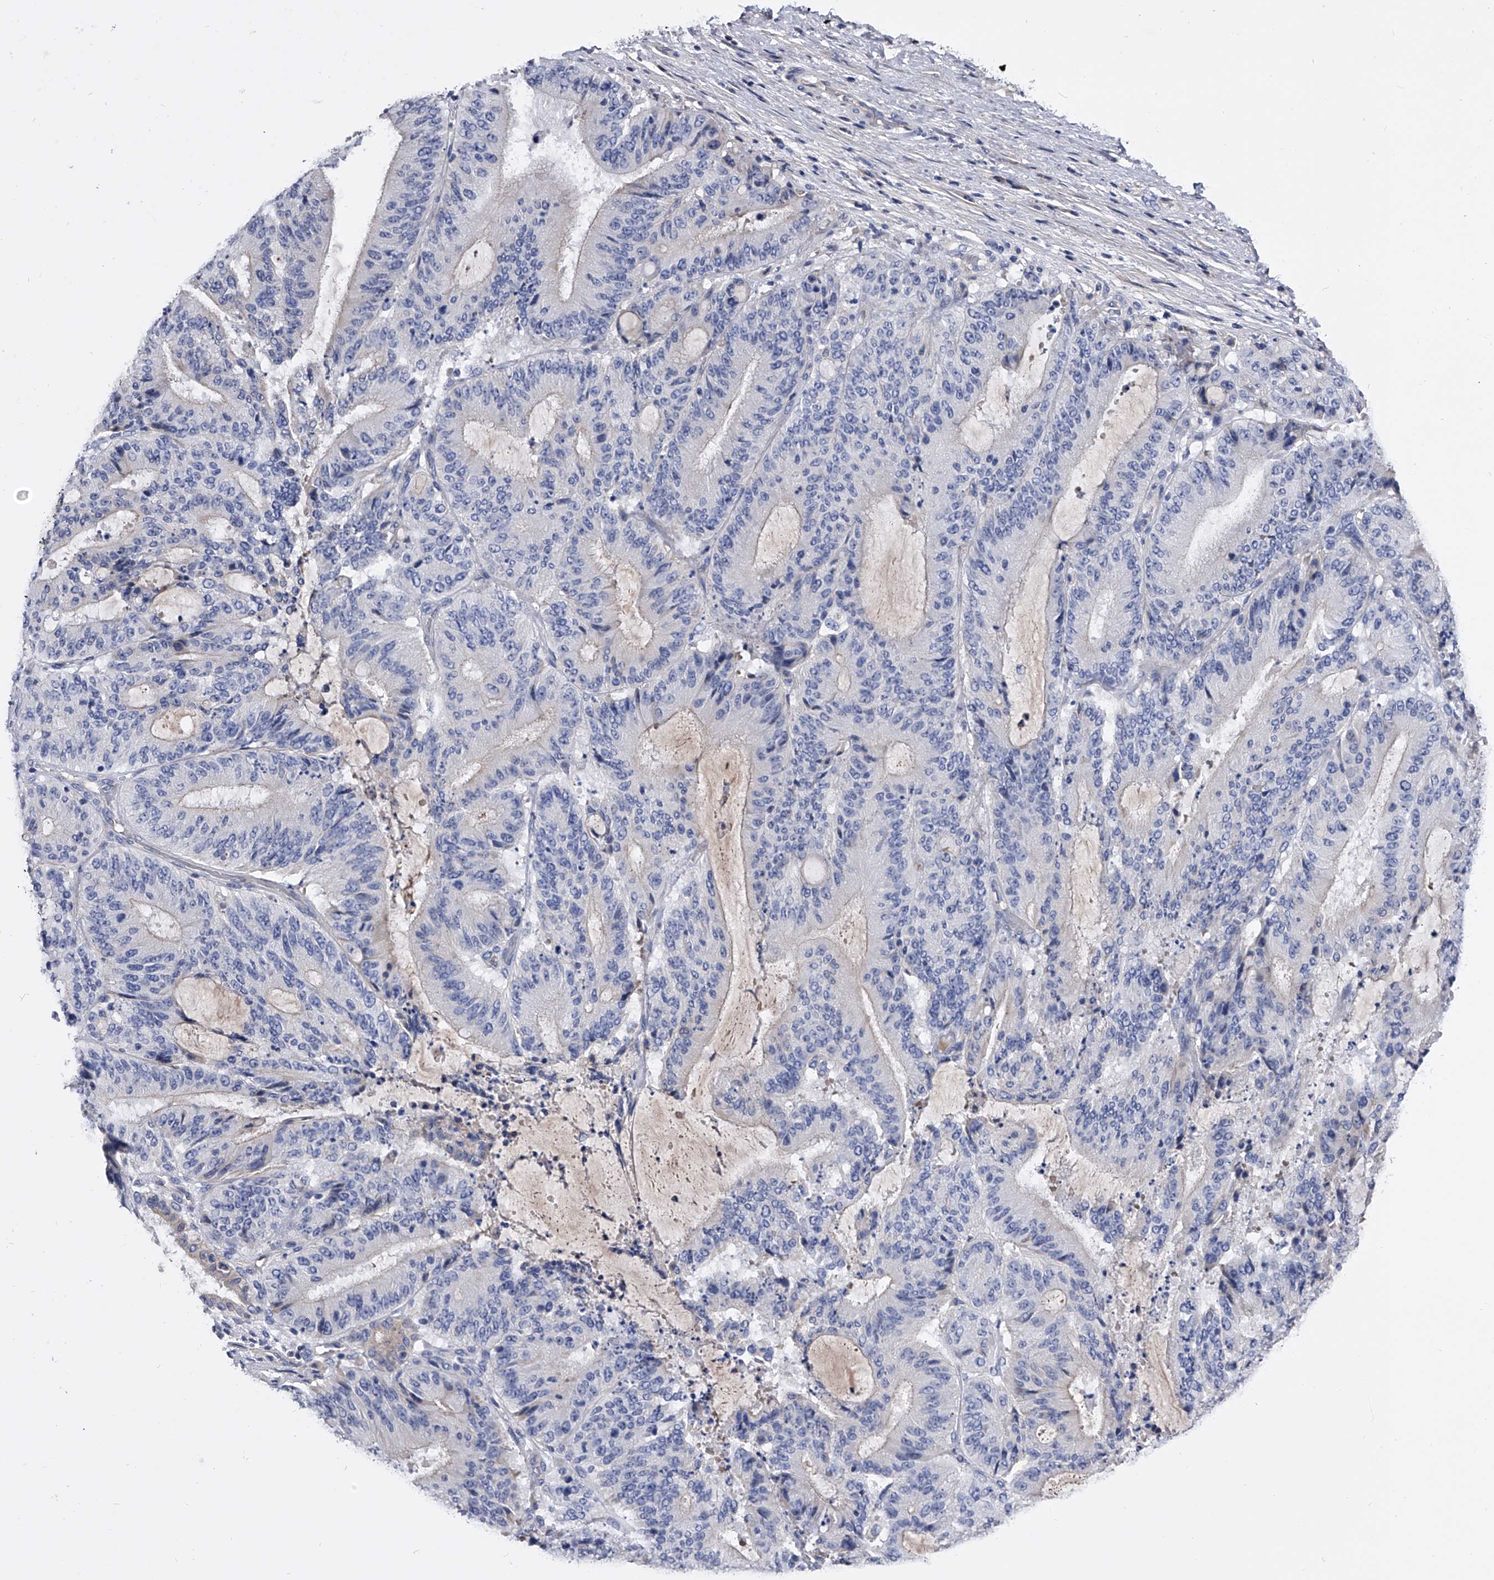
{"staining": {"intensity": "negative", "quantity": "none", "location": "none"}, "tissue": "liver cancer", "cell_type": "Tumor cells", "image_type": "cancer", "snomed": [{"axis": "morphology", "description": "Normal tissue, NOS"}, {"axis": "morphology", "description": "Cholangiocarcinoma"}, {"axis": "topography", "description": "Liver"}, {"axis": "topography", "description": "Peripheral nerve tissue"}], "caption": "An IHC image of liver cancer is shown. There is no staining in tumor cells of liver cancer.", "gene": "EFCAB7", "patient": {"sex": "female", "age": 73}}